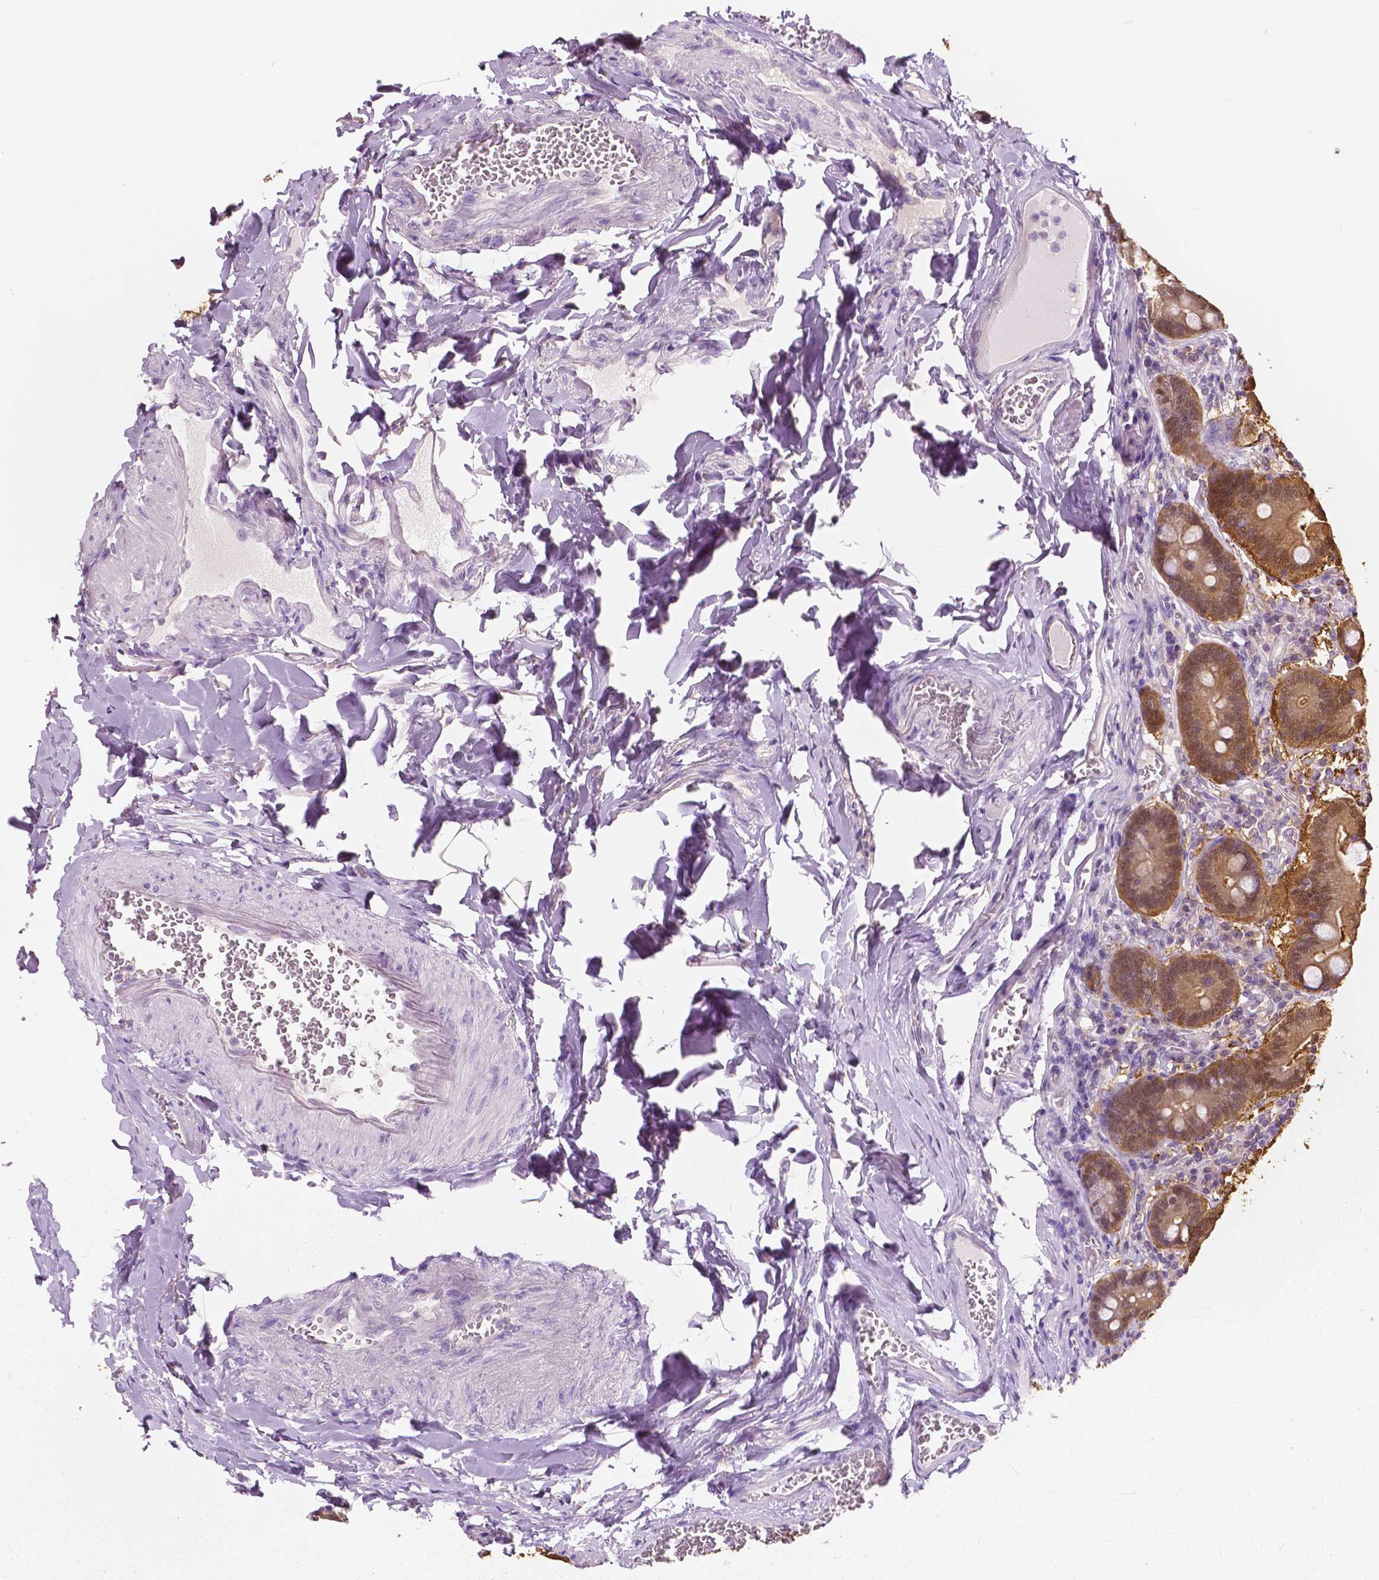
{"staining": {"intensity": "moderate", "quantity": ">75%", "location": "cytoplasmic/membranous,nuclear"}, "tissue": "duodenum", "cell_type": "Glandular cells", "image_type": "normal", "snomed": [{"axis": "morphology", "description": "Normal tissue, NOS"}, {"axis": "topography", "description": "Duodenum"}], "caption": "This histopathology image demonstrates IHC staining of unremarkable duodenum, with medium moderate cytoplasmic/membranous,nuclear expression in approximately >75% of glandular cells.", "gene": "TKFC", "patient": {"sex": "female", "age": 62}}